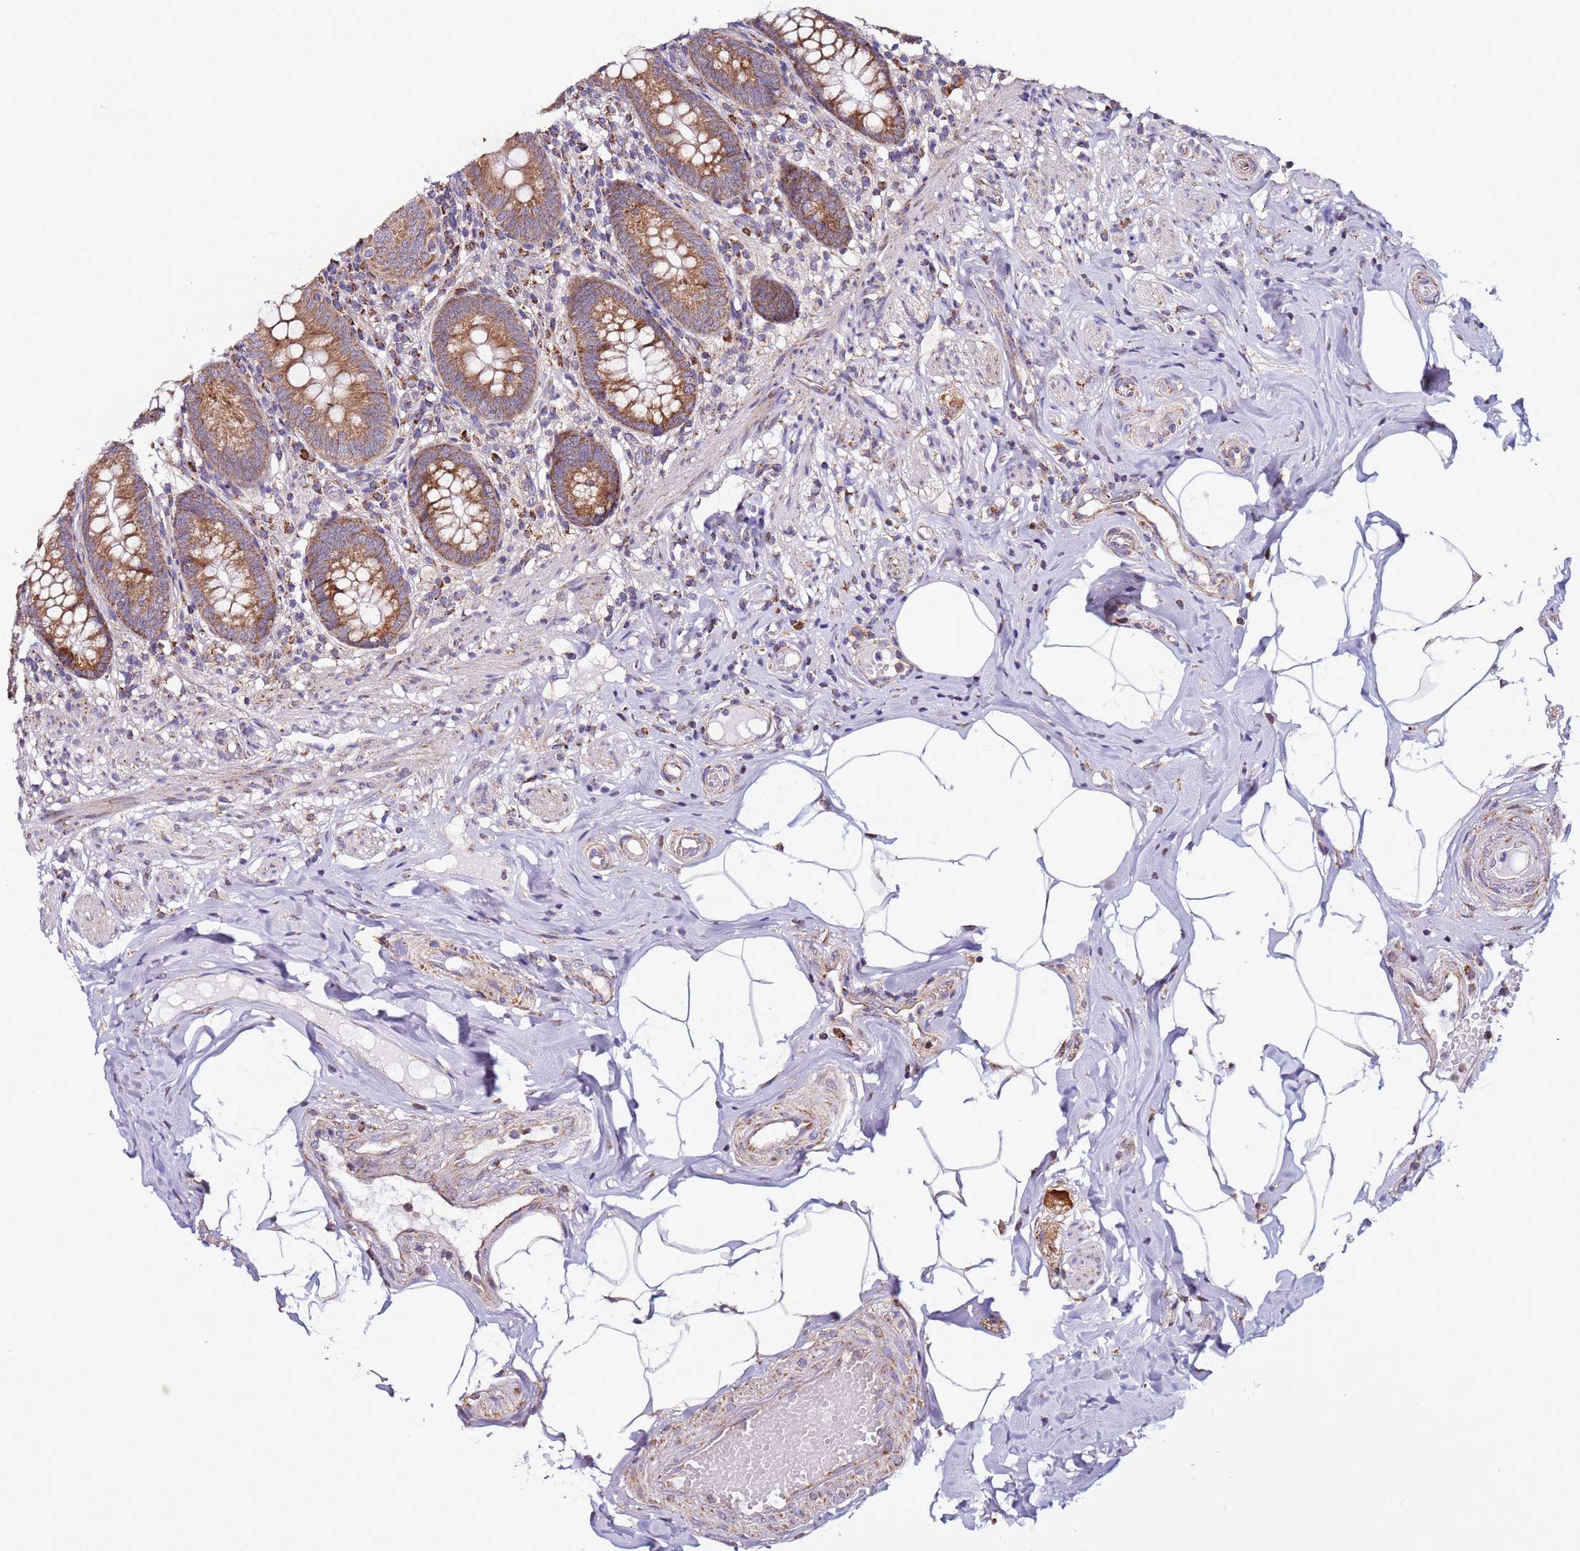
{"staining": {"intensity": "moderate", "quantity": ">75%", "location": "cytoplasmic/membranous"}, "tissue": "appendix", "cell_type": "Glandular cells", "image_type": "normal", "snomed": [{"axis": "morphology", "description": "Normal tissue, NOS"}, {"axis": "topography", "description": "Appendix"}], "caption": "Glandular cells reveal moderate cytoplasmic/membranous positivity in approximately >75% of cells in benign appendix. Using DAB (3,3'-diaminobenzidine) (brown) and hematoxylin (blue) stains, captured at high magnification using brightfield microscopy.", "gene": "AHI1", "patient": {"sex": "male", "age": 55}}